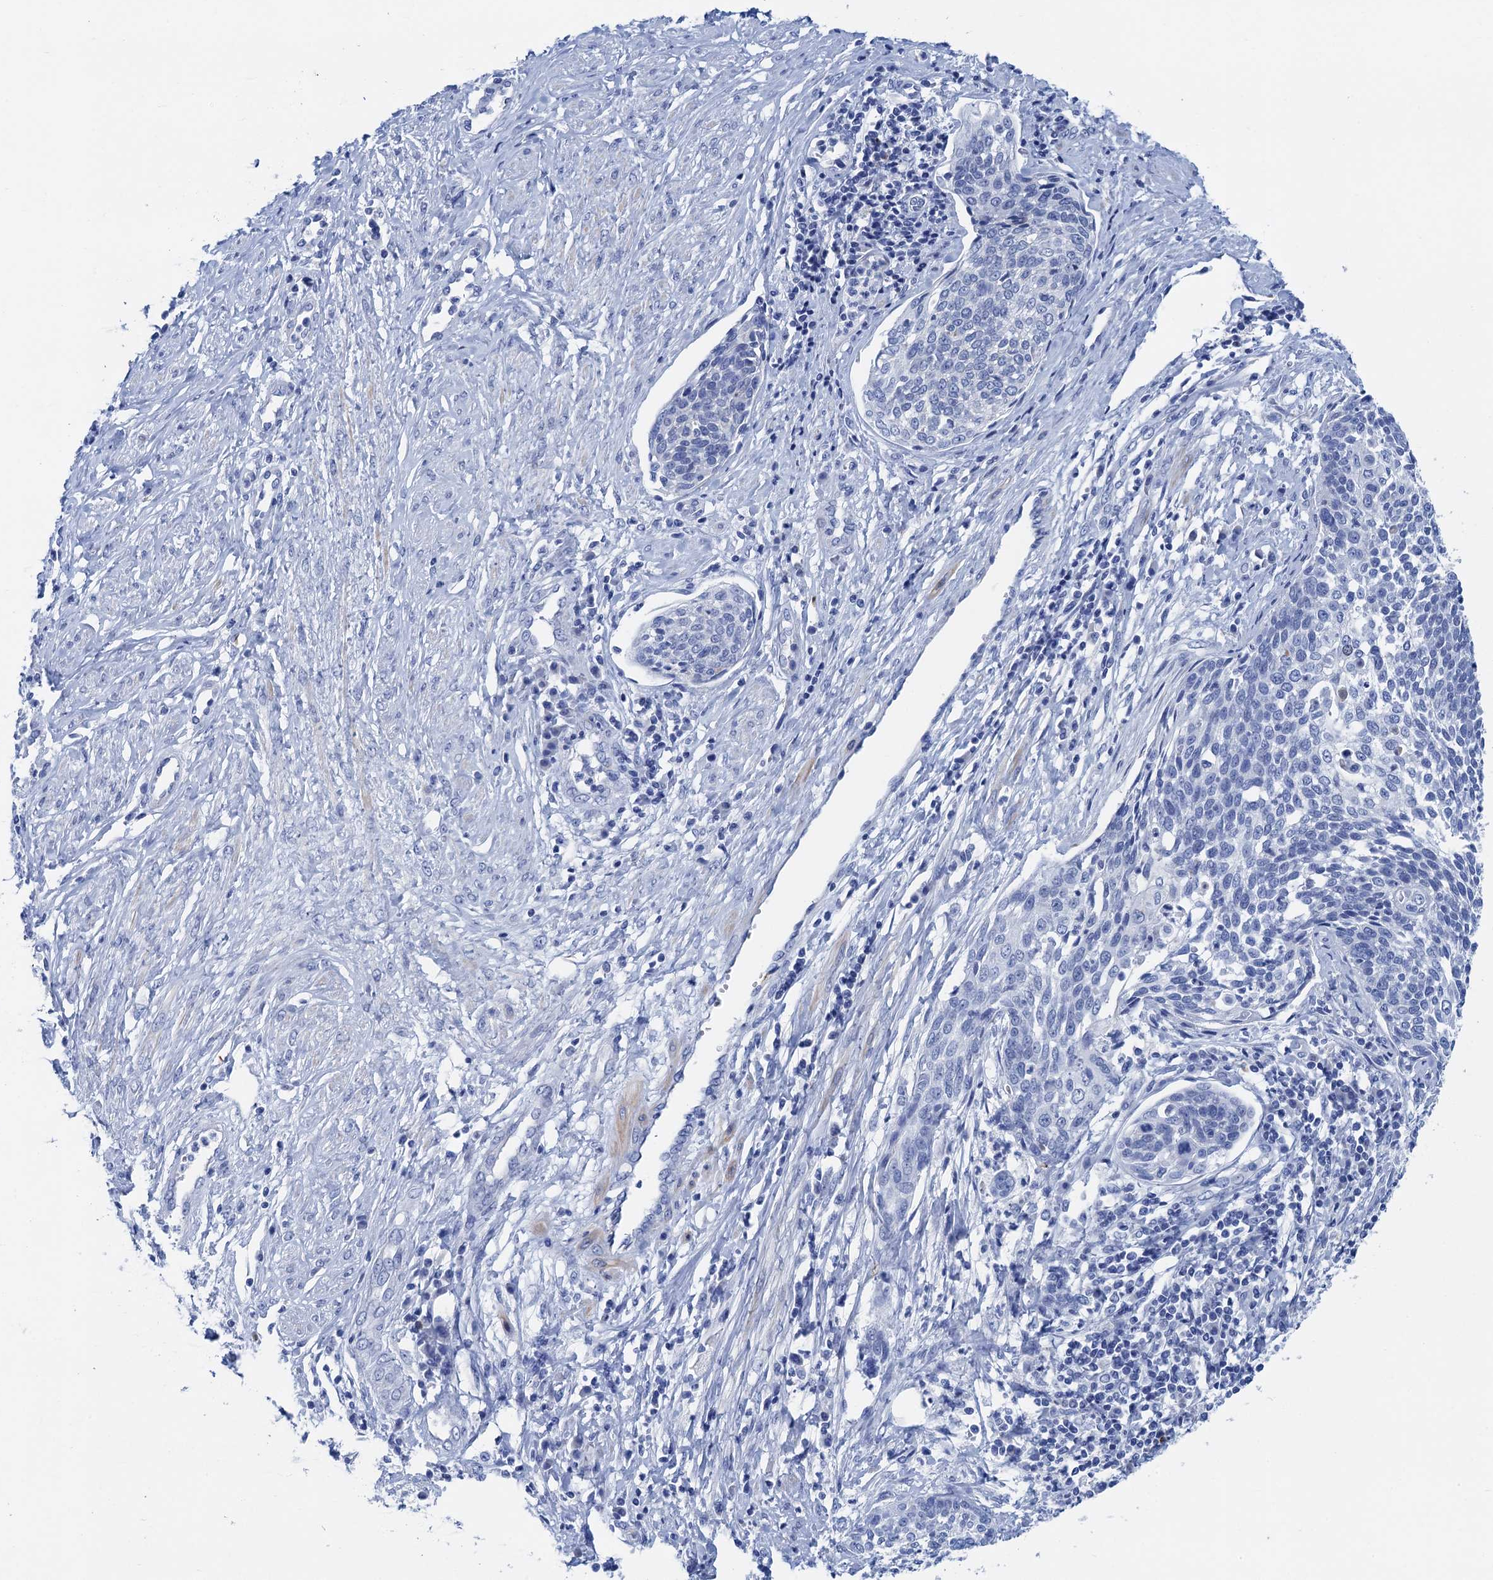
{"staining": {"intensity": "negative", "quantity": "none", "location": "none"}, "tissue": "cervical cancer", "cell_type": "Tumor cells", "image_type": "cancer", "snomed": [{"axis": "morphology", "description": "Squamous cell carcinoma, NOS"}, {"axis": "topography", "description": "Cervix"}], "caption": "High power microscopy photomicrograph of an IHC image of cervical cancer (squamous cell carcinoma), revealing no significant expression in tumor cells.", "gene": "NLRP10", "patient": {"sex": "female", "age": 34}}